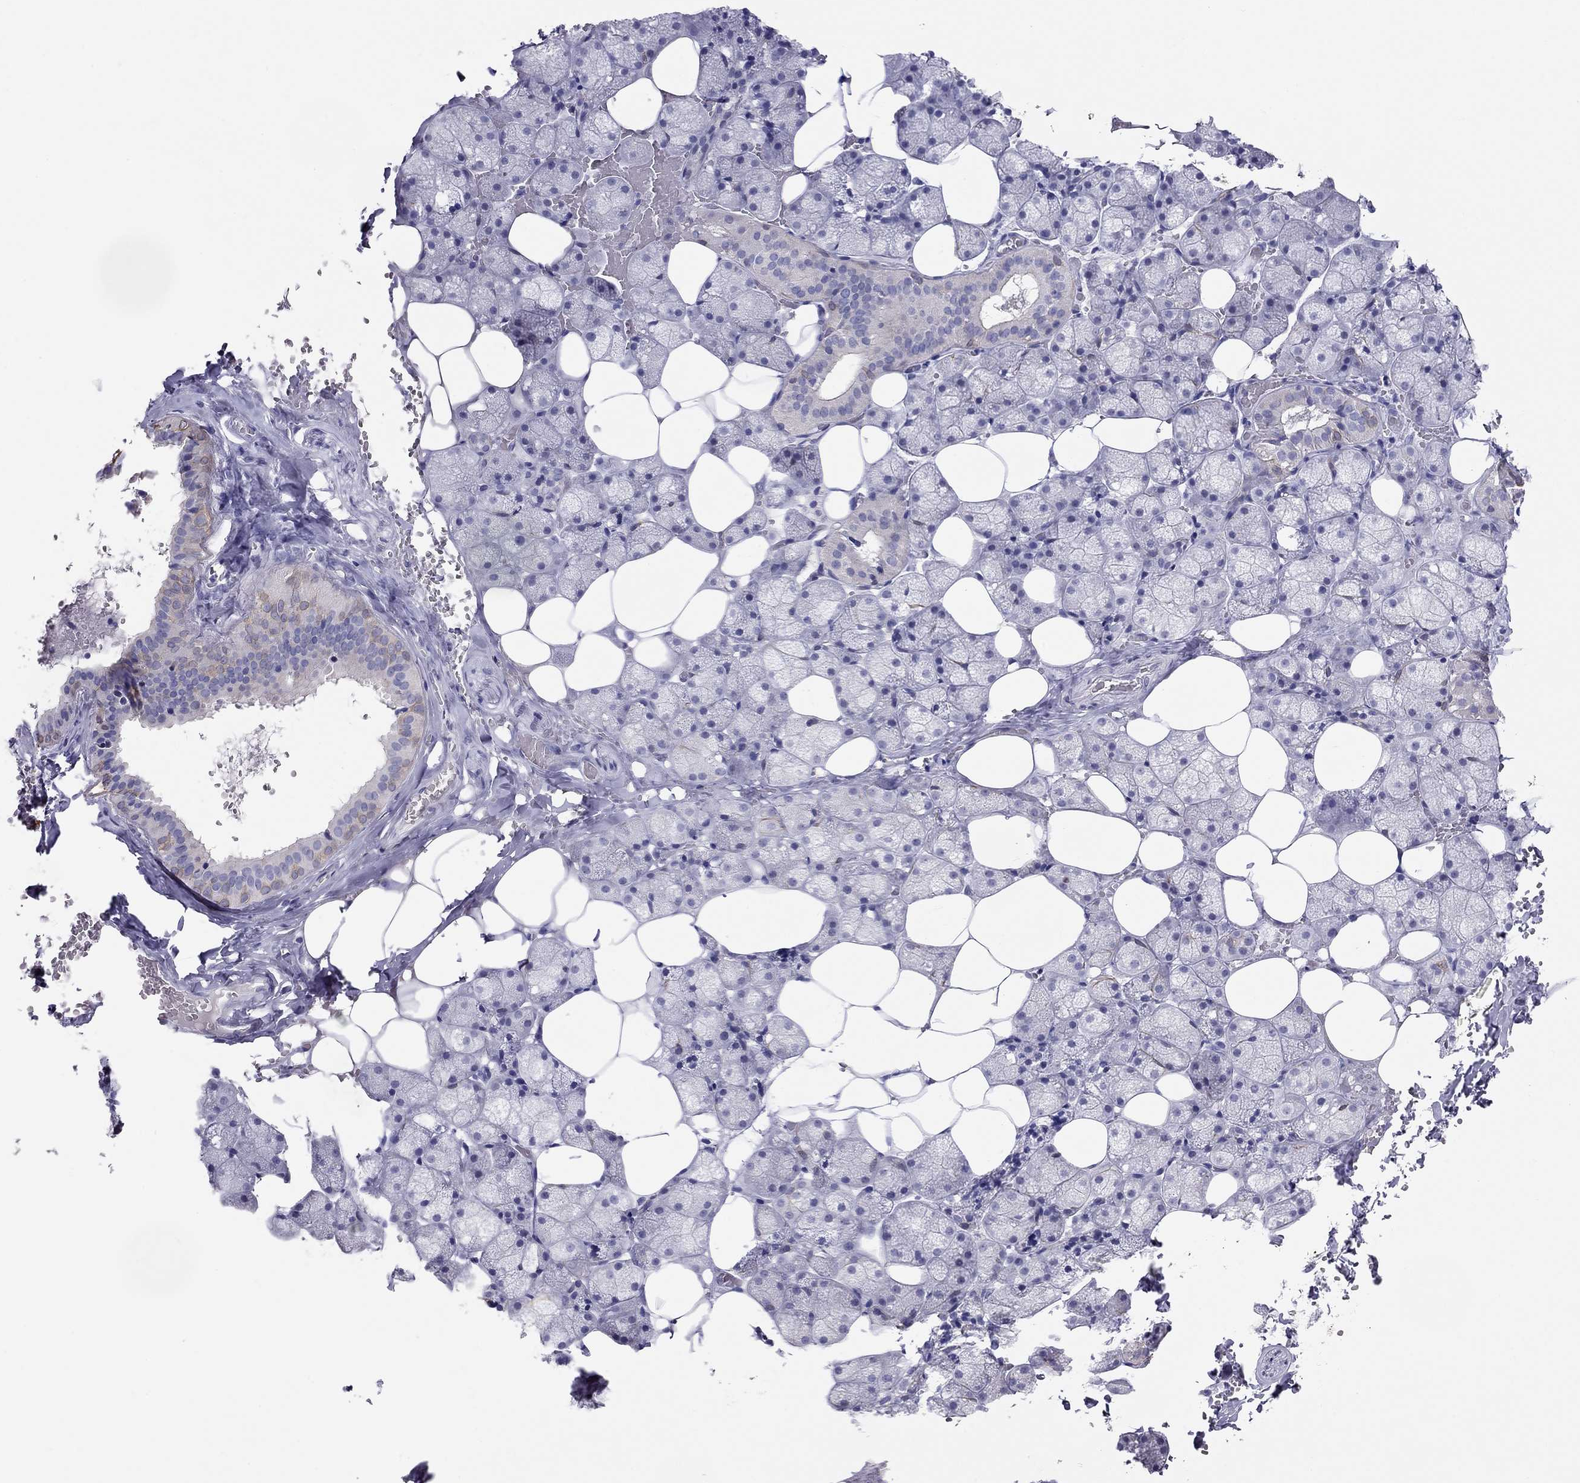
{"staining": {"intensity": "negative", "quantity": "none", "location": "none"}, "tissue": "salivary gland", "cell_type": "Glandular cells", "image_type": "normal", "snomed": [{"axis": "morphology", "description": "Normal tissue, NOS"}, {"axis": "topography", "description": "Salivary gland"}], "caption": "This histopathology image is of benign salivary gland stained with IHC to label a protein in brown with the nuclei are counter-stained blue. There is no expression in glandular cells.", "gene": "KCNV2", "patient": {"sex": "male", "age": 38}}